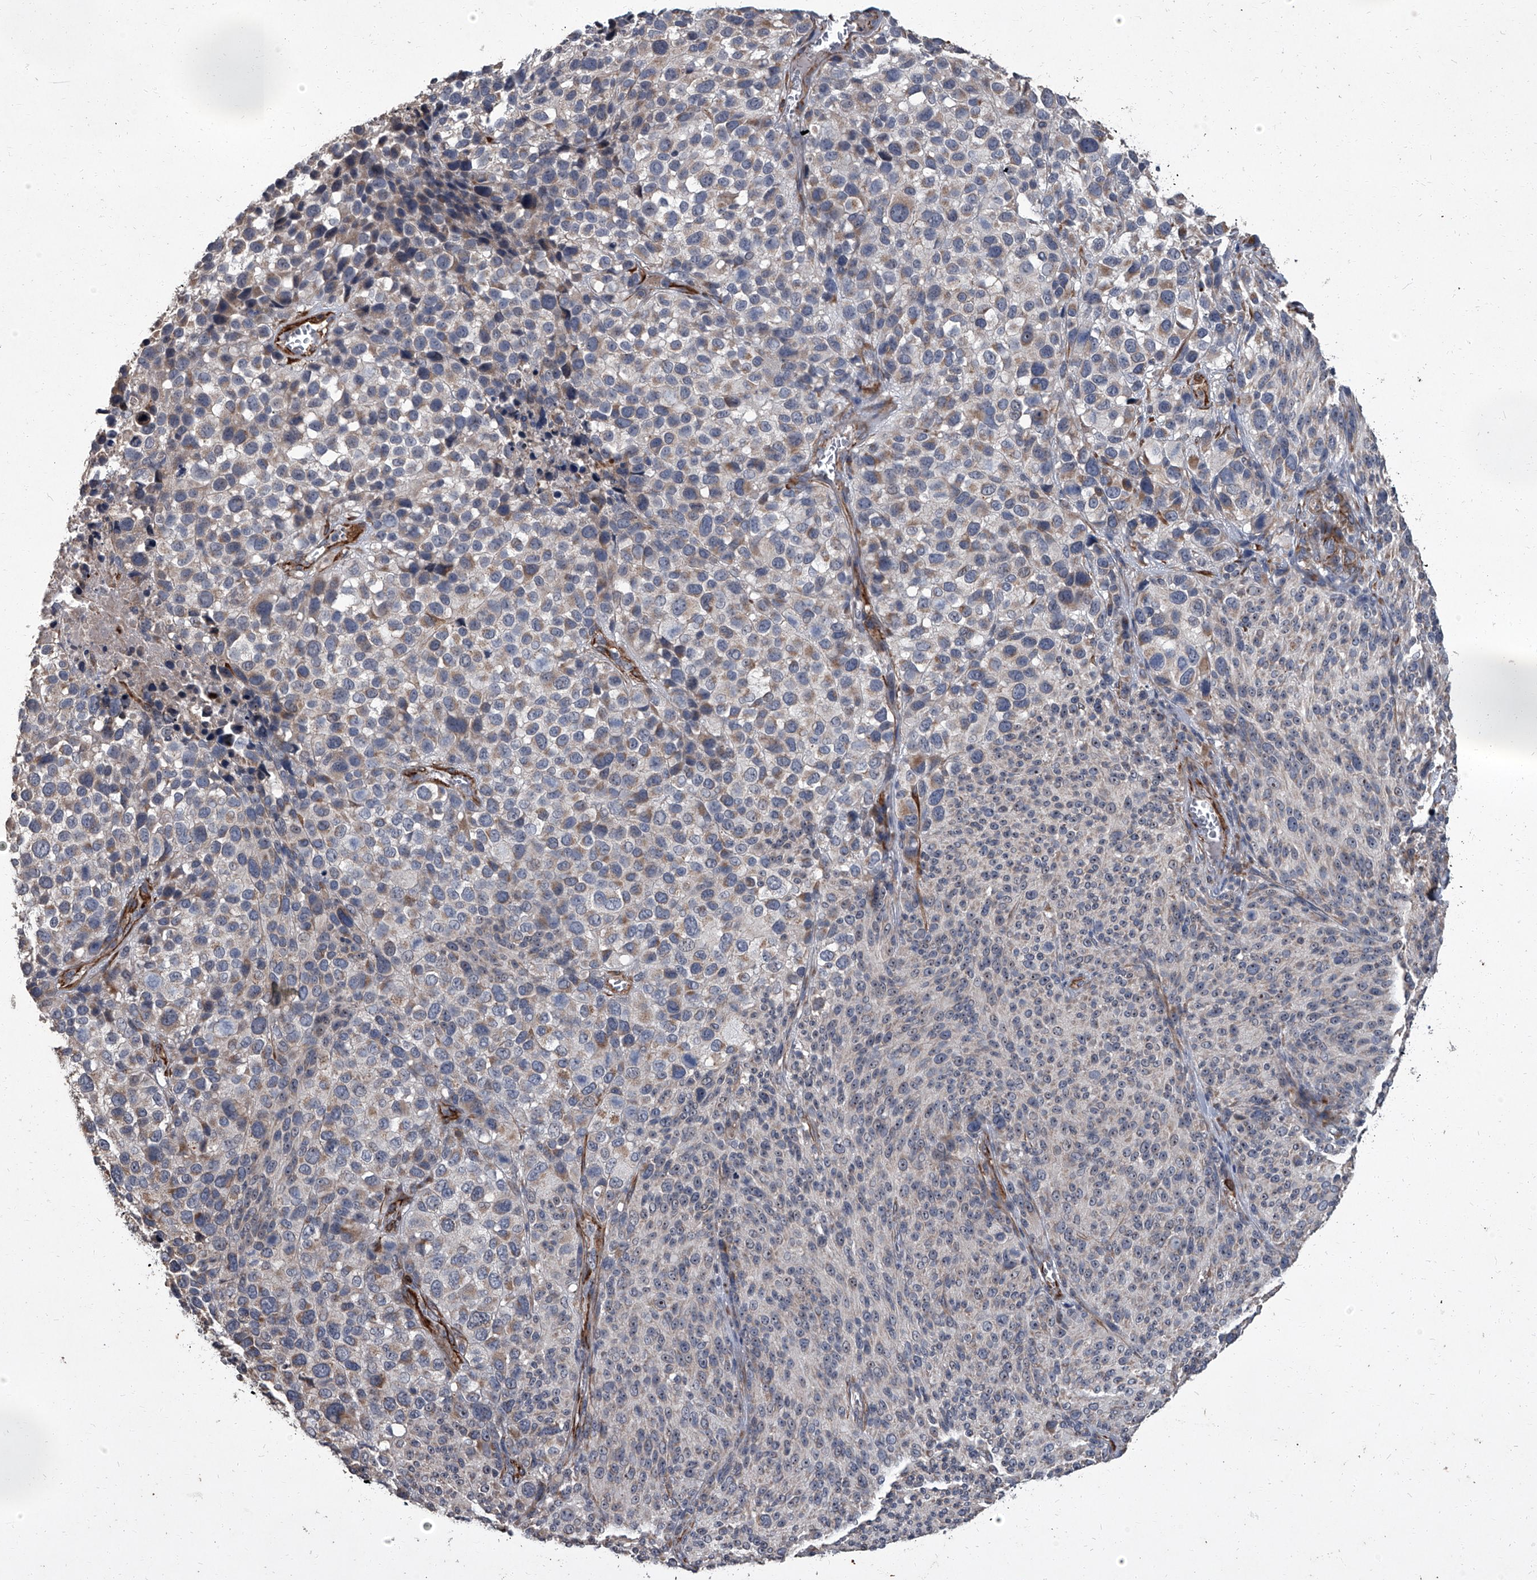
{"staining": {"intensity": "negative", "quantity": "none", "location": "none"}, "tissue": "melanoma", "cell_type": "Tumor cells", "image_type": "cancer", "snomed": [{"axis": "morphology", "description": "Malignant melanoma, NOS"}, {"axis": "topography", "description": "Skin of trunk"}], "caption": "This is an IHC micrograph of melanoma. There is no positivity in tumor cells.", "gene": "SIRT4", "patient": {"sex": "male", "age": 71}}